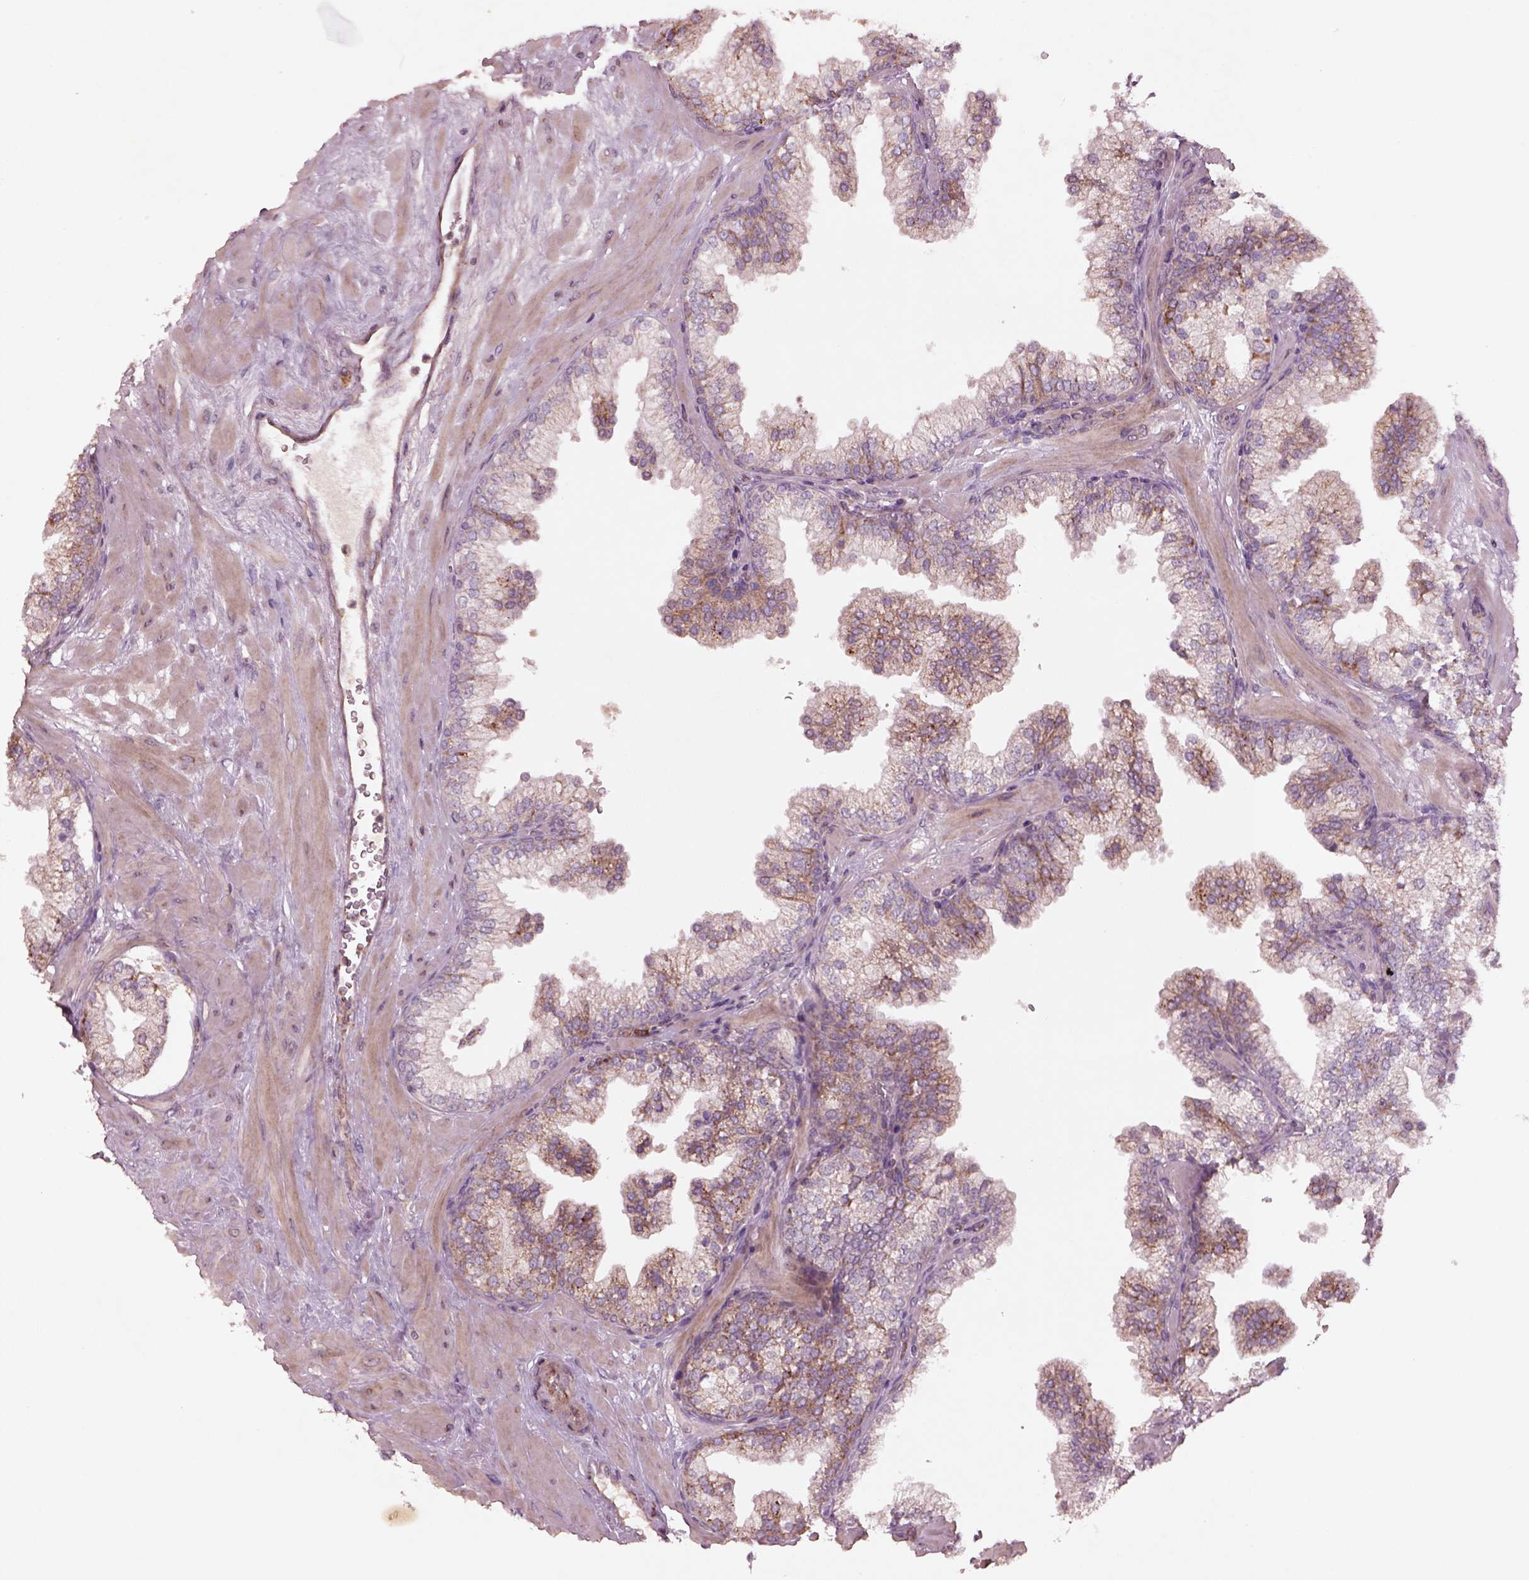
{"staining": {"intensity": "weak", "quantity": ">75%", "location": "cytoplasmic/membranous"}, "tissue": "prostate", "cell_type": "Glandular cells", "image_type": "normal", "snomed": [{"axis": "morphology", "description": "Normal tissue, NOS"}, {"axis": "topography", "description": "Prostate"}, {"axis": "topography", "description": "Peripheral nerve tissue"}], "caption": "Immunohistochemical staining of benign human prostate demonstrates weak cytoplasmic/membranous protein expression in approximately >75% of glandular cells. (Stains: DAB in brown, nuclei in blue, Microscopy: brightfield microscopy at high magnification).", "gene": "SLC25A31", "patient": {"sex": "male", "age": 61}}